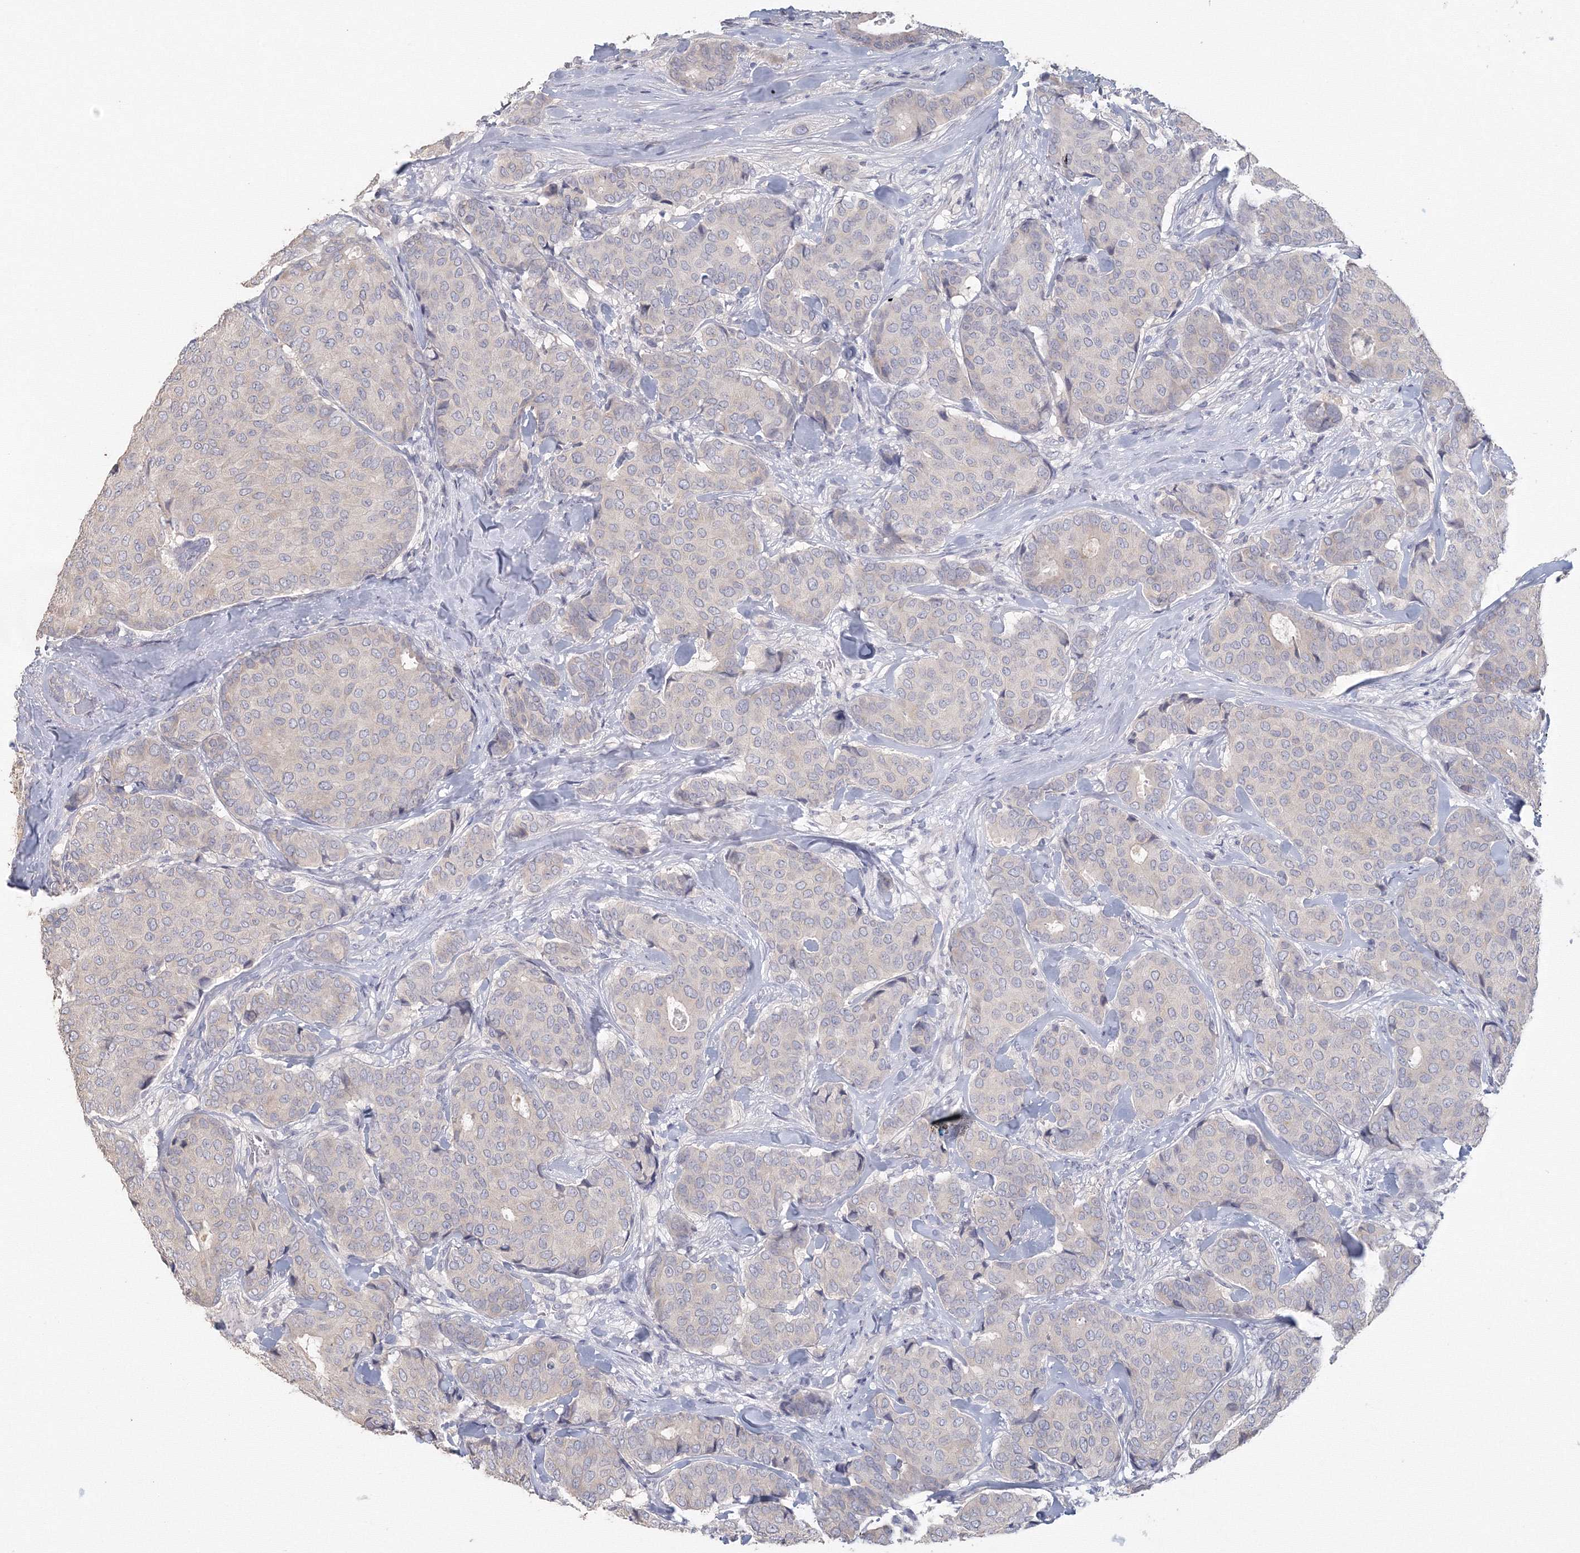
{"staining": {"intensity": "negative", "quantity": "none", "location": "none"}, "tissue": "breast cancer", "cell_type": "Tumor cells", "image_type": "cancer", "snomed": [{"axis": "morphology", "description": "Duct carcinoma"}, {"axis": "topography", "description": "Breast"}], "caption": "High power microscopy photomicrograph of an immunohistochemistry (IHC) photomicrograph of invasive ductal carcinoma (breast), revealing no significant staining in tumor cells.", "gene": "TACC2", "patient": {"sex": "female", "age": 75}}